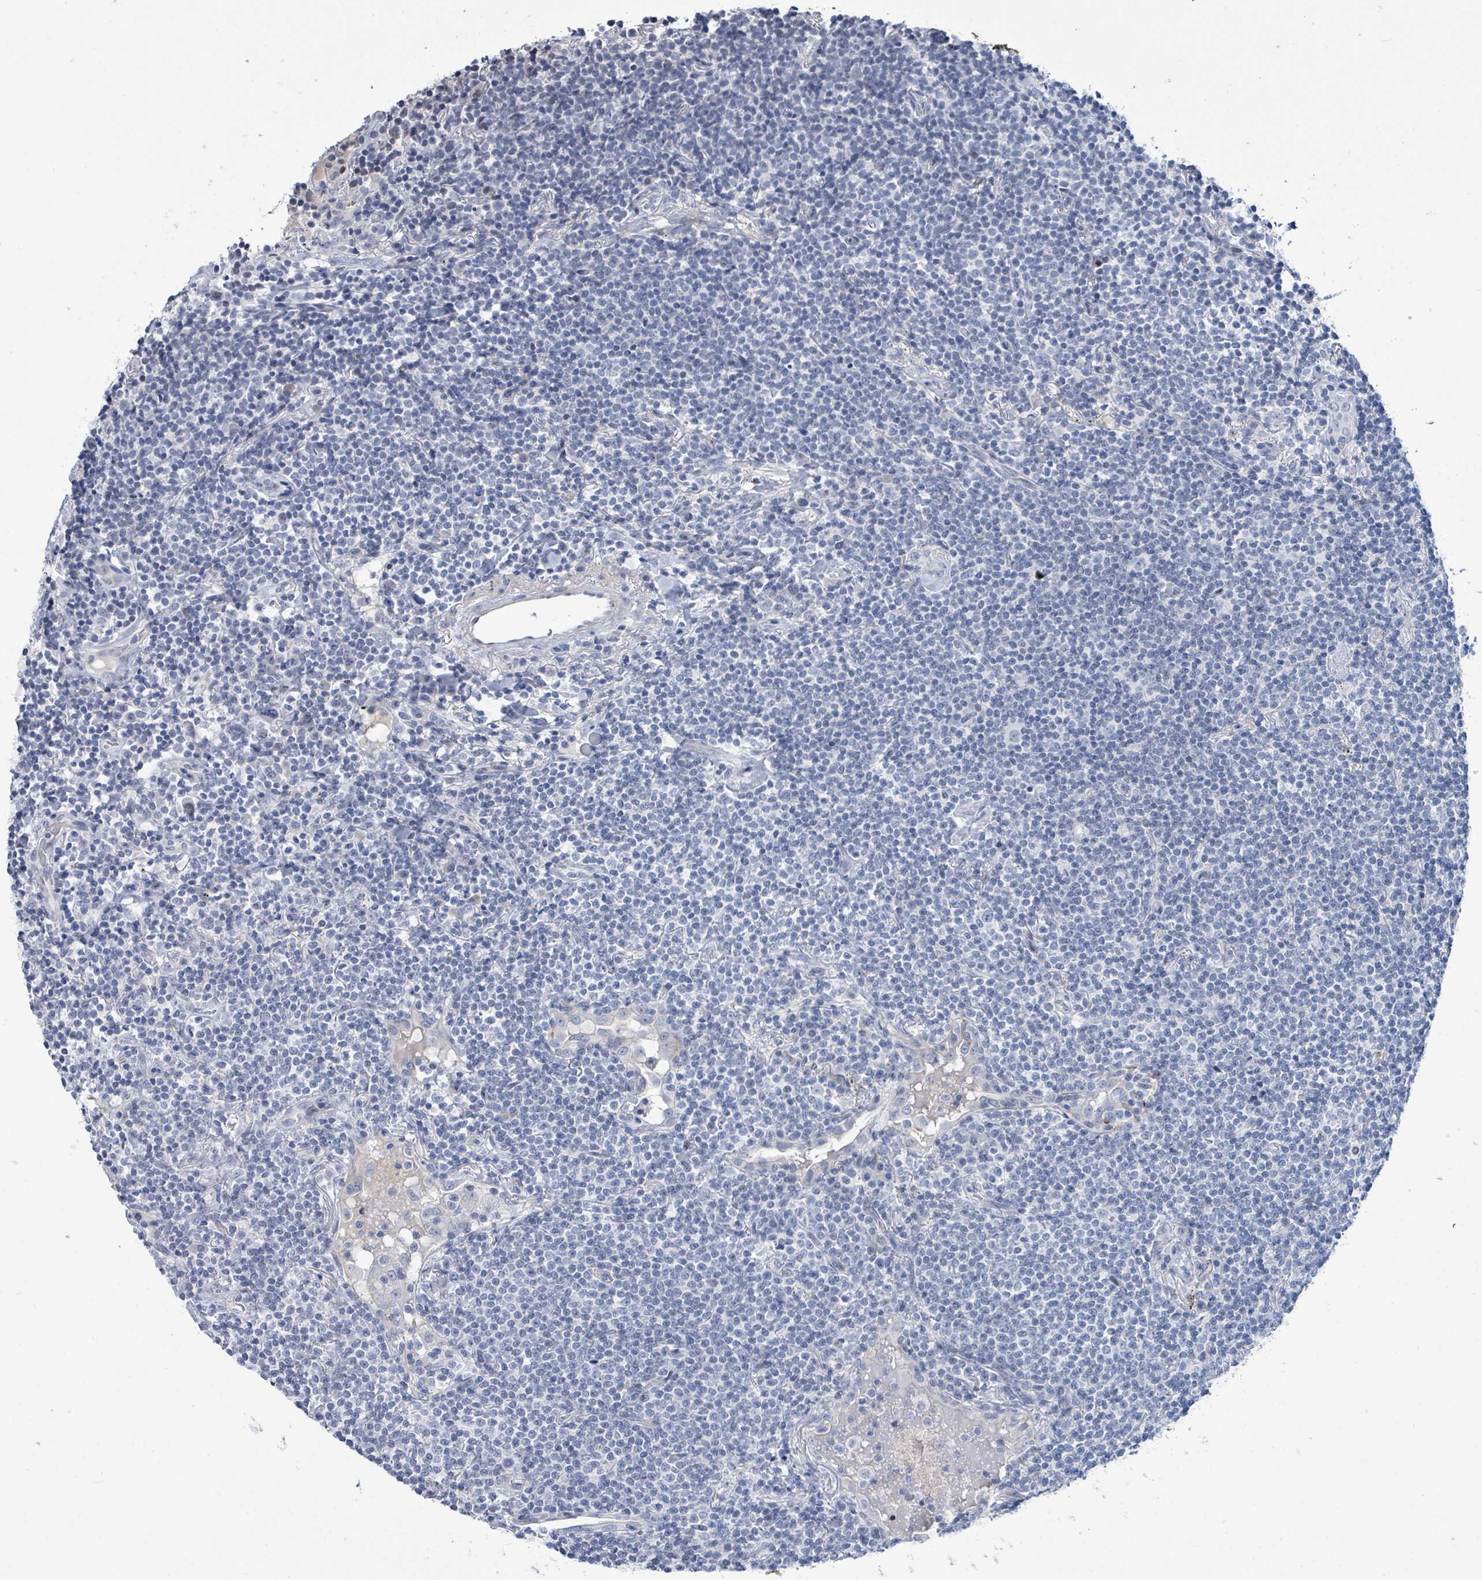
{"staining": {"intensity": "negative", "quantity": "none", "location": "none"}, "tissue": "lymphoma", "cell_type": "Tumor cells", "image_type": "cancer", "snomed": [{"axis": "morphology", "description": "Malignant lymphoma, non-Hodgkin's type, Low grade"}, {"axis": "topography", "description": "Lung"}], "caption": "Immunohistochemistry micrograph of human lymphoma stained for a protein (brown), which shows no expression in tumor cells.", "gene": "NTN3", "patient": {"sex": "female", "age": 71}}